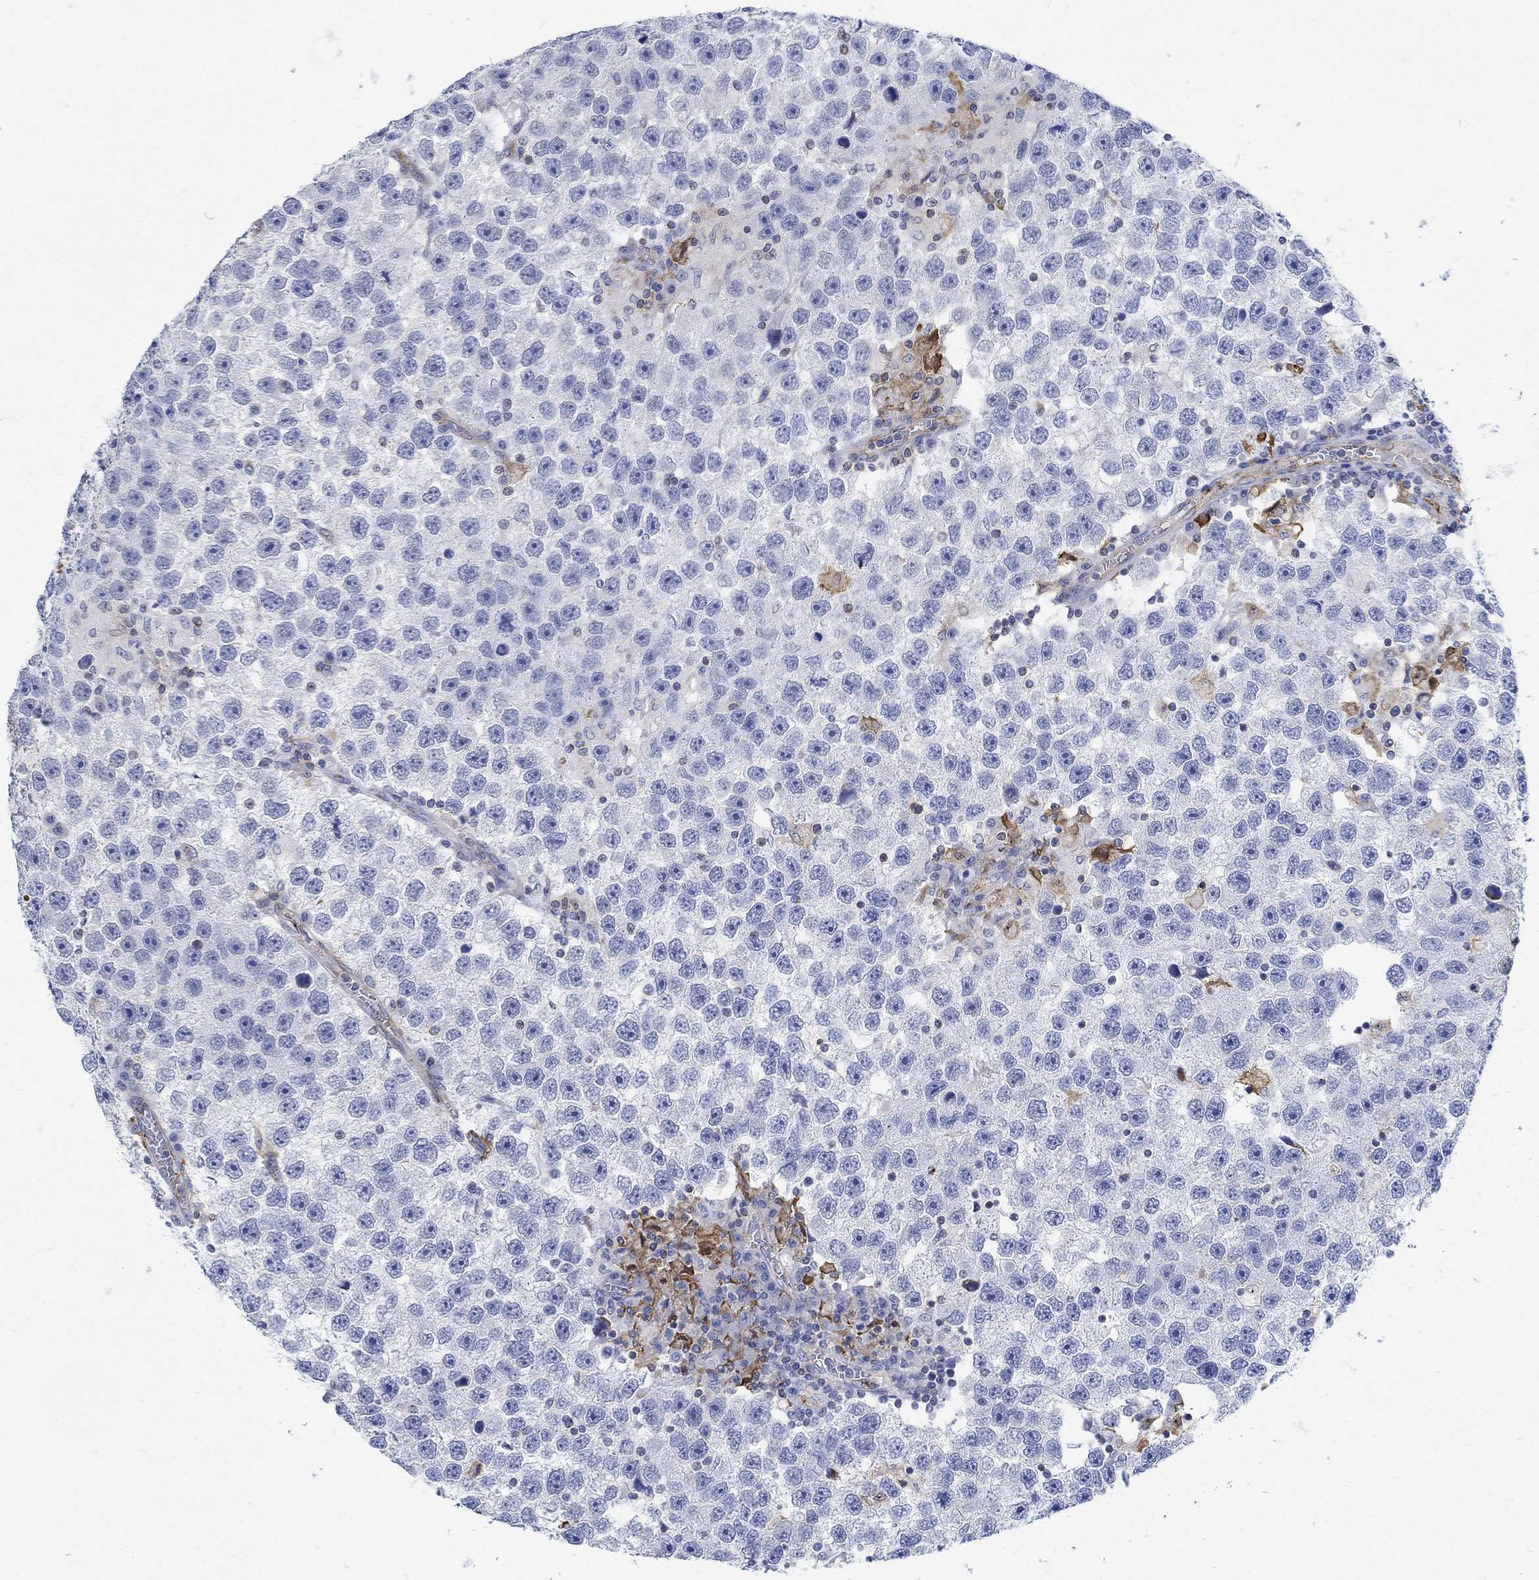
{"staining": {"intensity": "negative", "quantity": "none", "location": "none"}, "tissue": "testis cancer", "cell_type": "Tumor cells", "image_type": "cancer", "snomed": [{"axis": "morphology", "description": "Seminoma, NOS"}, {"axis": "topography", "description": "Testis"}], "caption": "Immunohistochemical staining of testis cancer demonstrates no significant expression in tumor cells.", "gene": "PHF21B", "patient": {"sex": "male", "age": 26}}